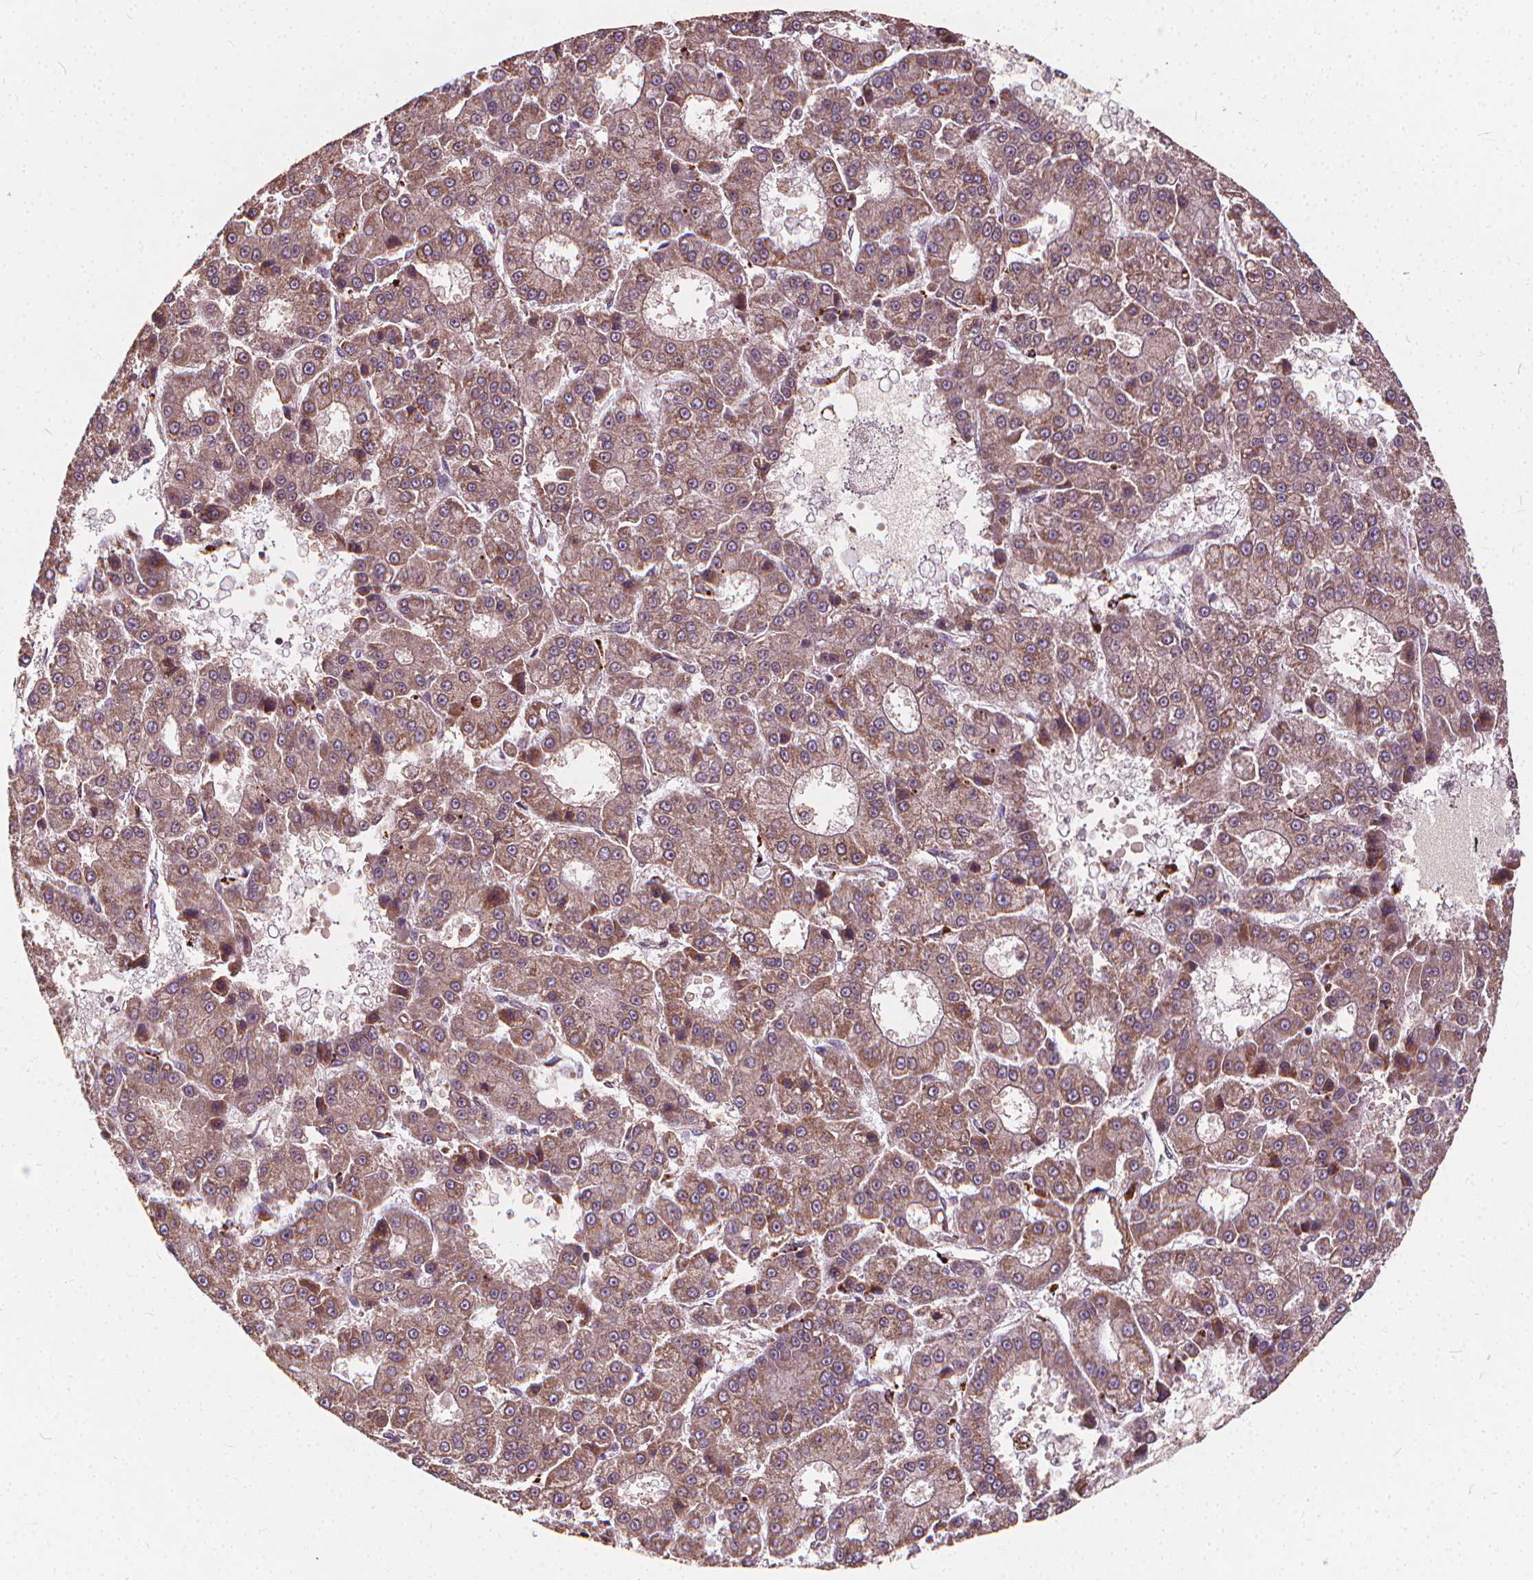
{"staining": {"intensity": "moderate", "quantity": ">75%", "location": "cytoplasmic/membranous"}, "tissue": "liver cancer", "cell_type": "Tumor cells", "image_type": "cancer", "snomed": [{"axis": "morphology", "description": "Carcinoma, Hepatocellular, NOS"}, {"axis": "topography", "description": "Liver"}], "caption": "Moderate cytoplasmic/membranous protein staining is appreciated in approximately >75% of tumor cells in liver cancer (hepatocellular carcinoma).", "gene": "ORAI2", "patient": {"sex": "male", "age": 70}}